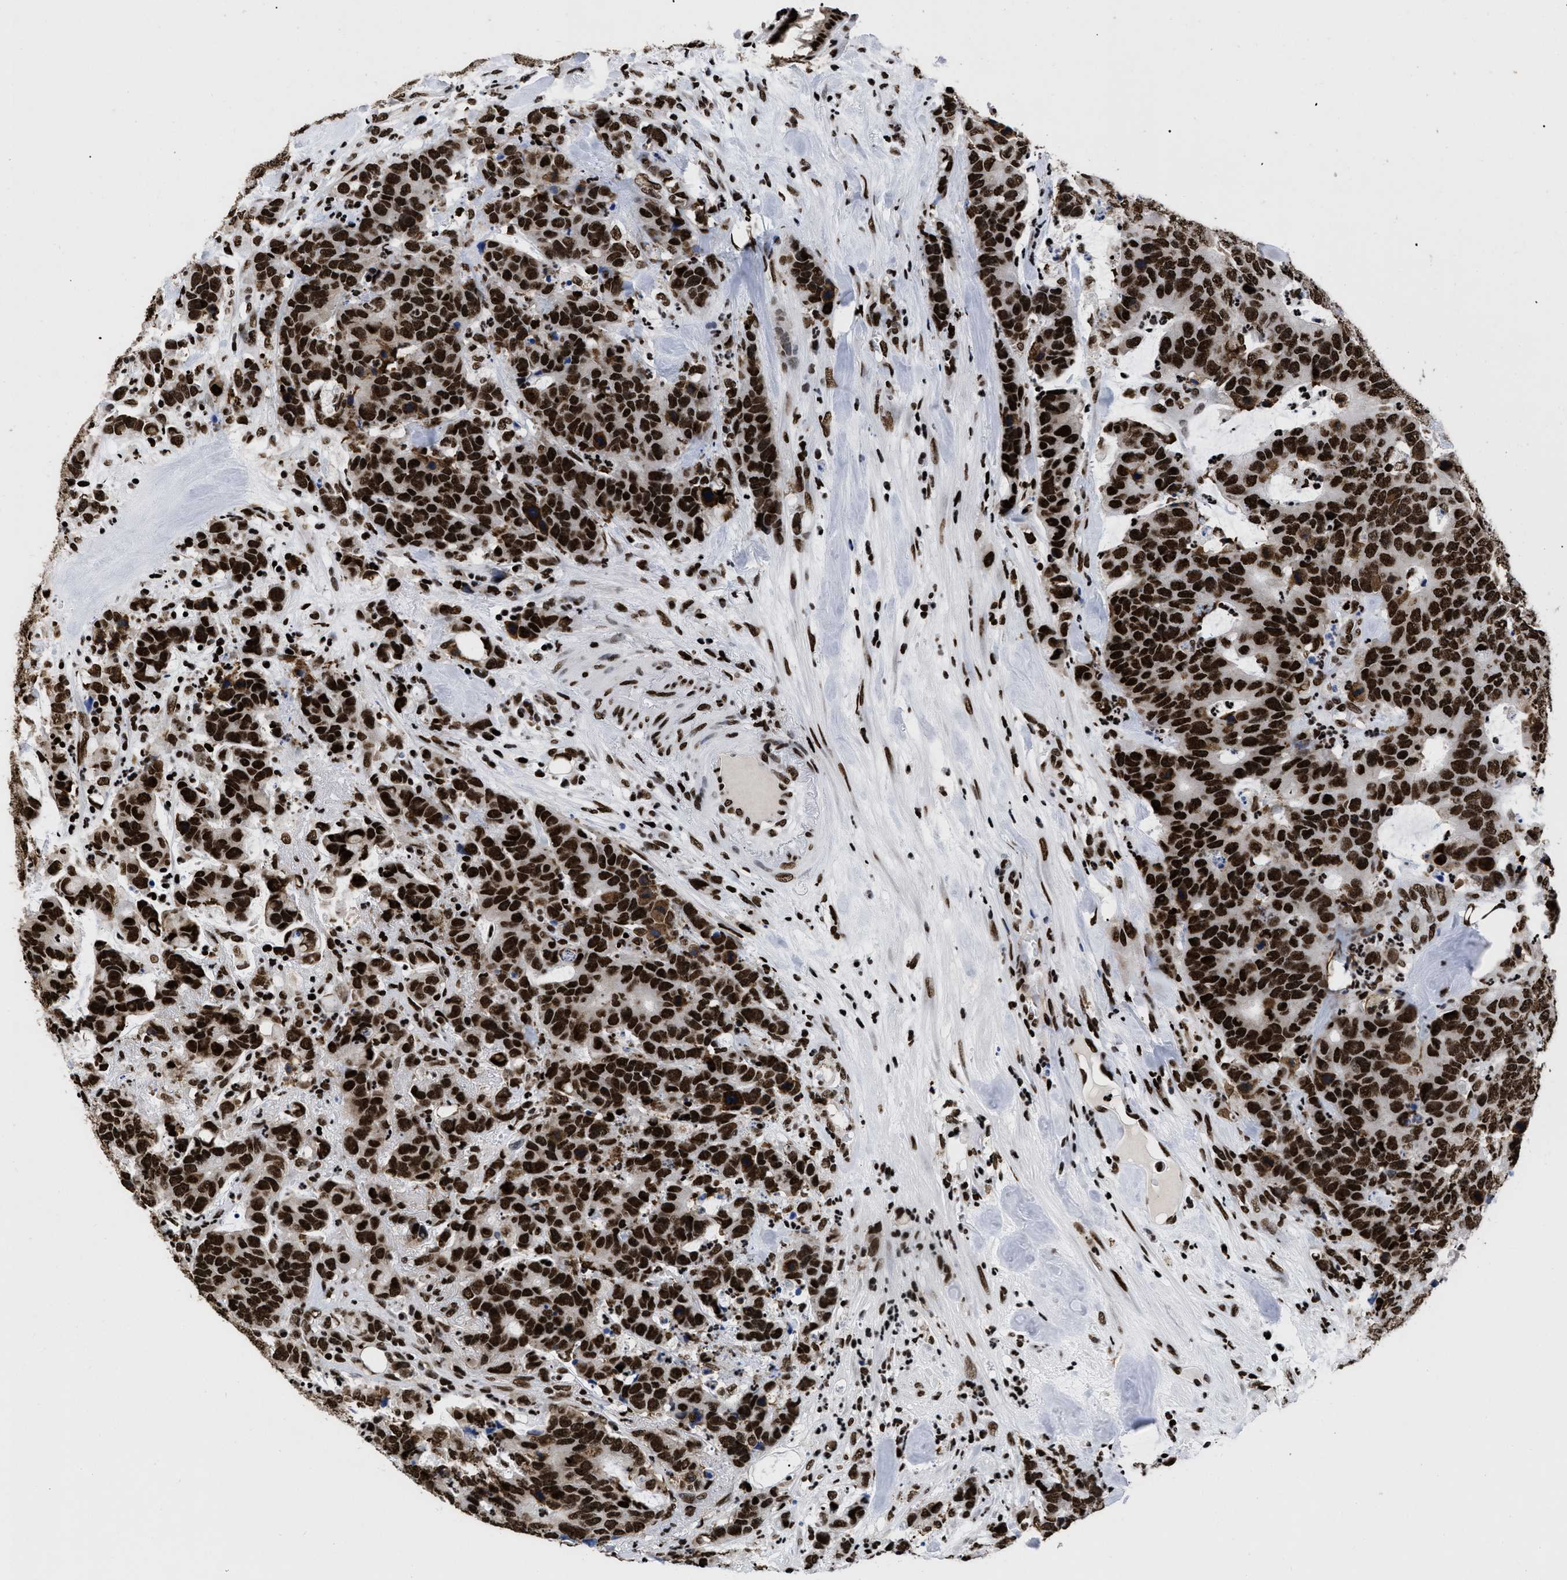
{"staining": {"intensity": "strong", "quantity": ">75%", "location": "nuclear"}, "tissue": "colorectal cancer", "cell_type": "Tumor cells", "image_type": "cancer", "snomed": [{"axis": "morphology", "description": "Adenocarcinoma, NOS"}, {"axis": "topography", "description": "Colon"}], "caption": "Colorectal cancer stained with a protein marker displays strong staining in tumor cells.", "gene": "CALHM3", "patient": {"sex": "female", "age": 86}}